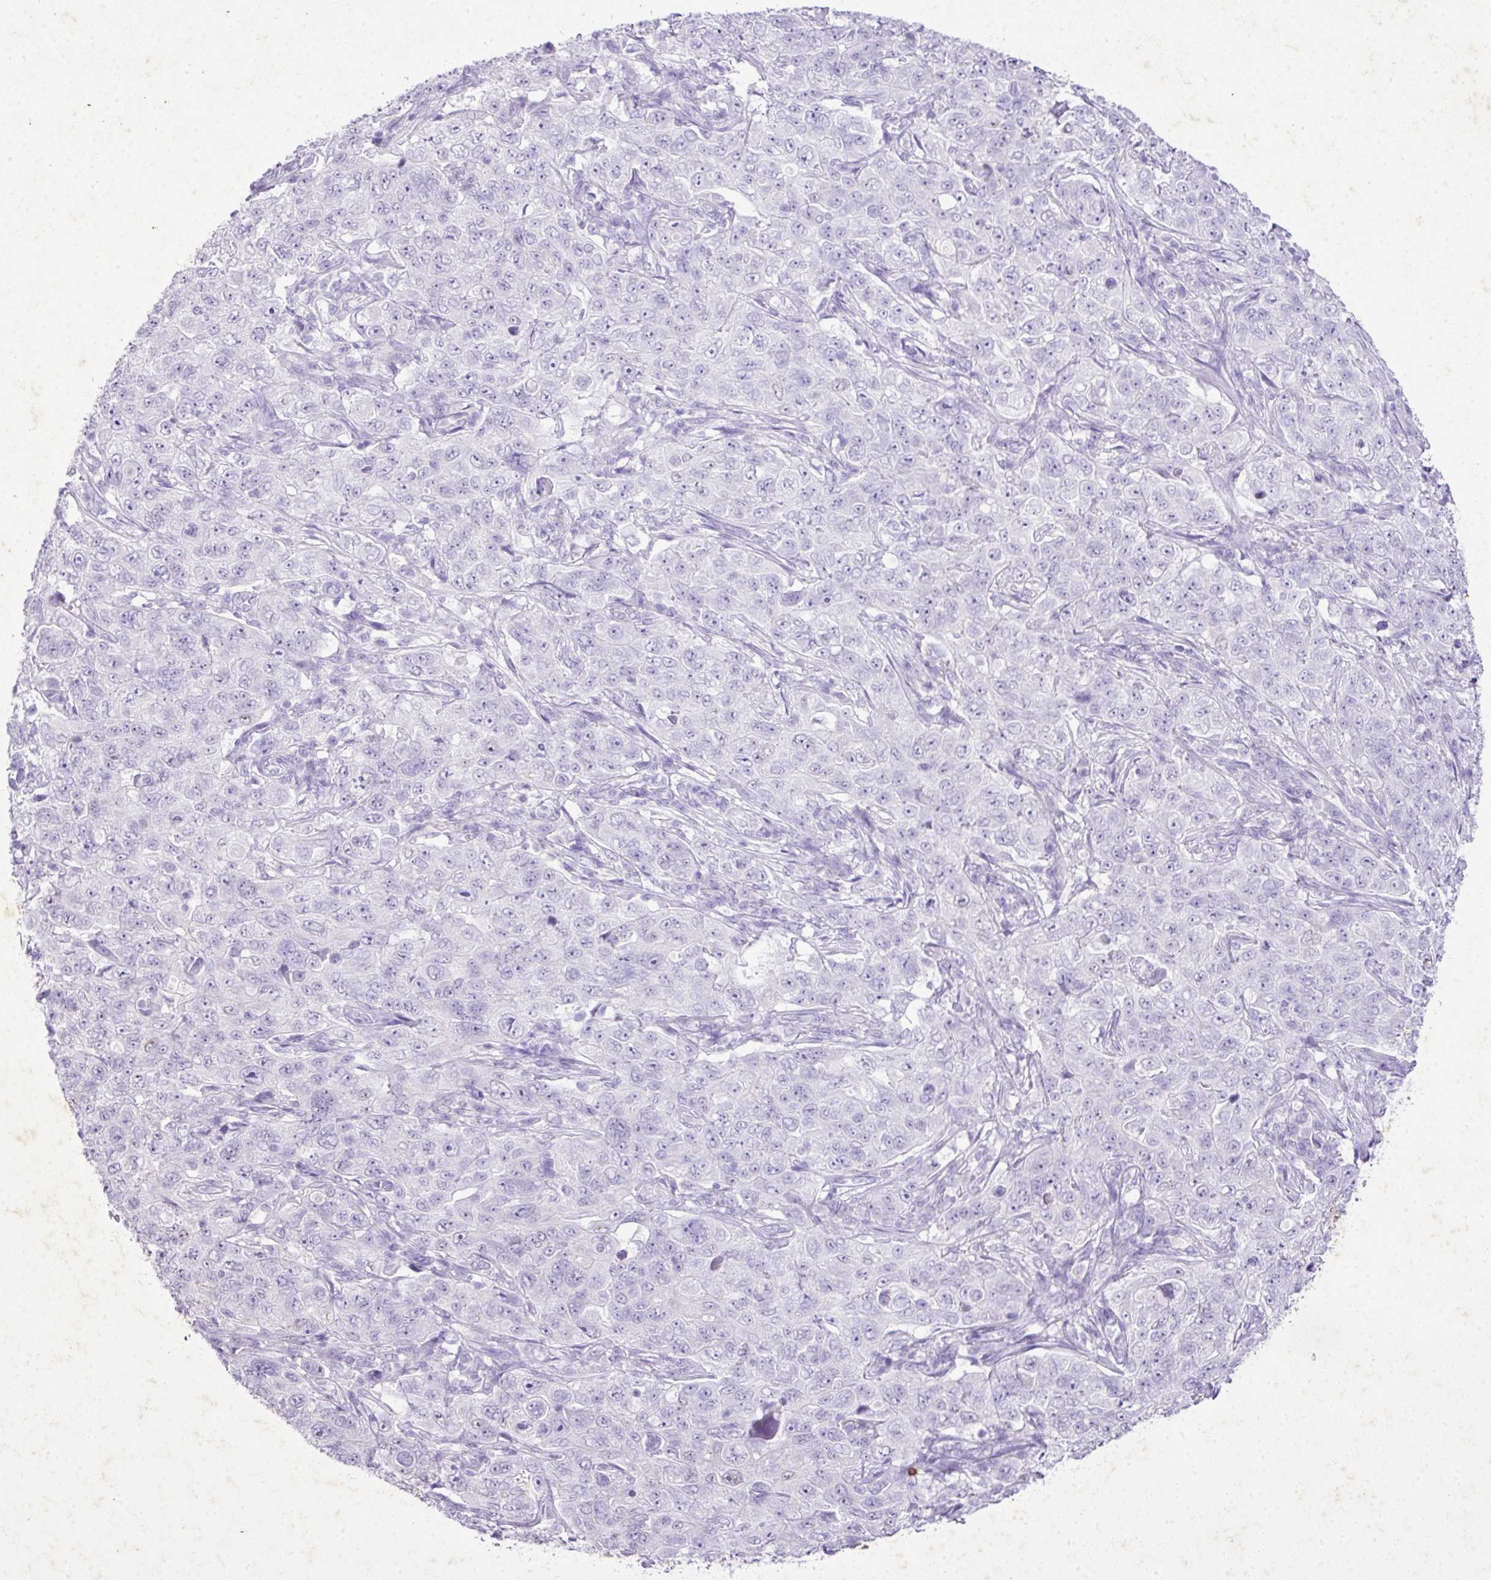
{"staining": {"intensity": "negative", "quantity": "none", "location": "none"}, "tissue": "pancreatic cancer", "cell_type": "Tumor cells", "image_type": "cancer", "snomed": [{"axis": "morphology", "description": "Adenocarcinoma, NOS"}, {"axis": "topography", "description": "Pancreas"}], "caption": "Immunohistochemical staining of human pancreatic cancer displays no significant expression in tumor cells.", "gene": "KCNJ11", "patient": {"sex": "male", "age": 68}}